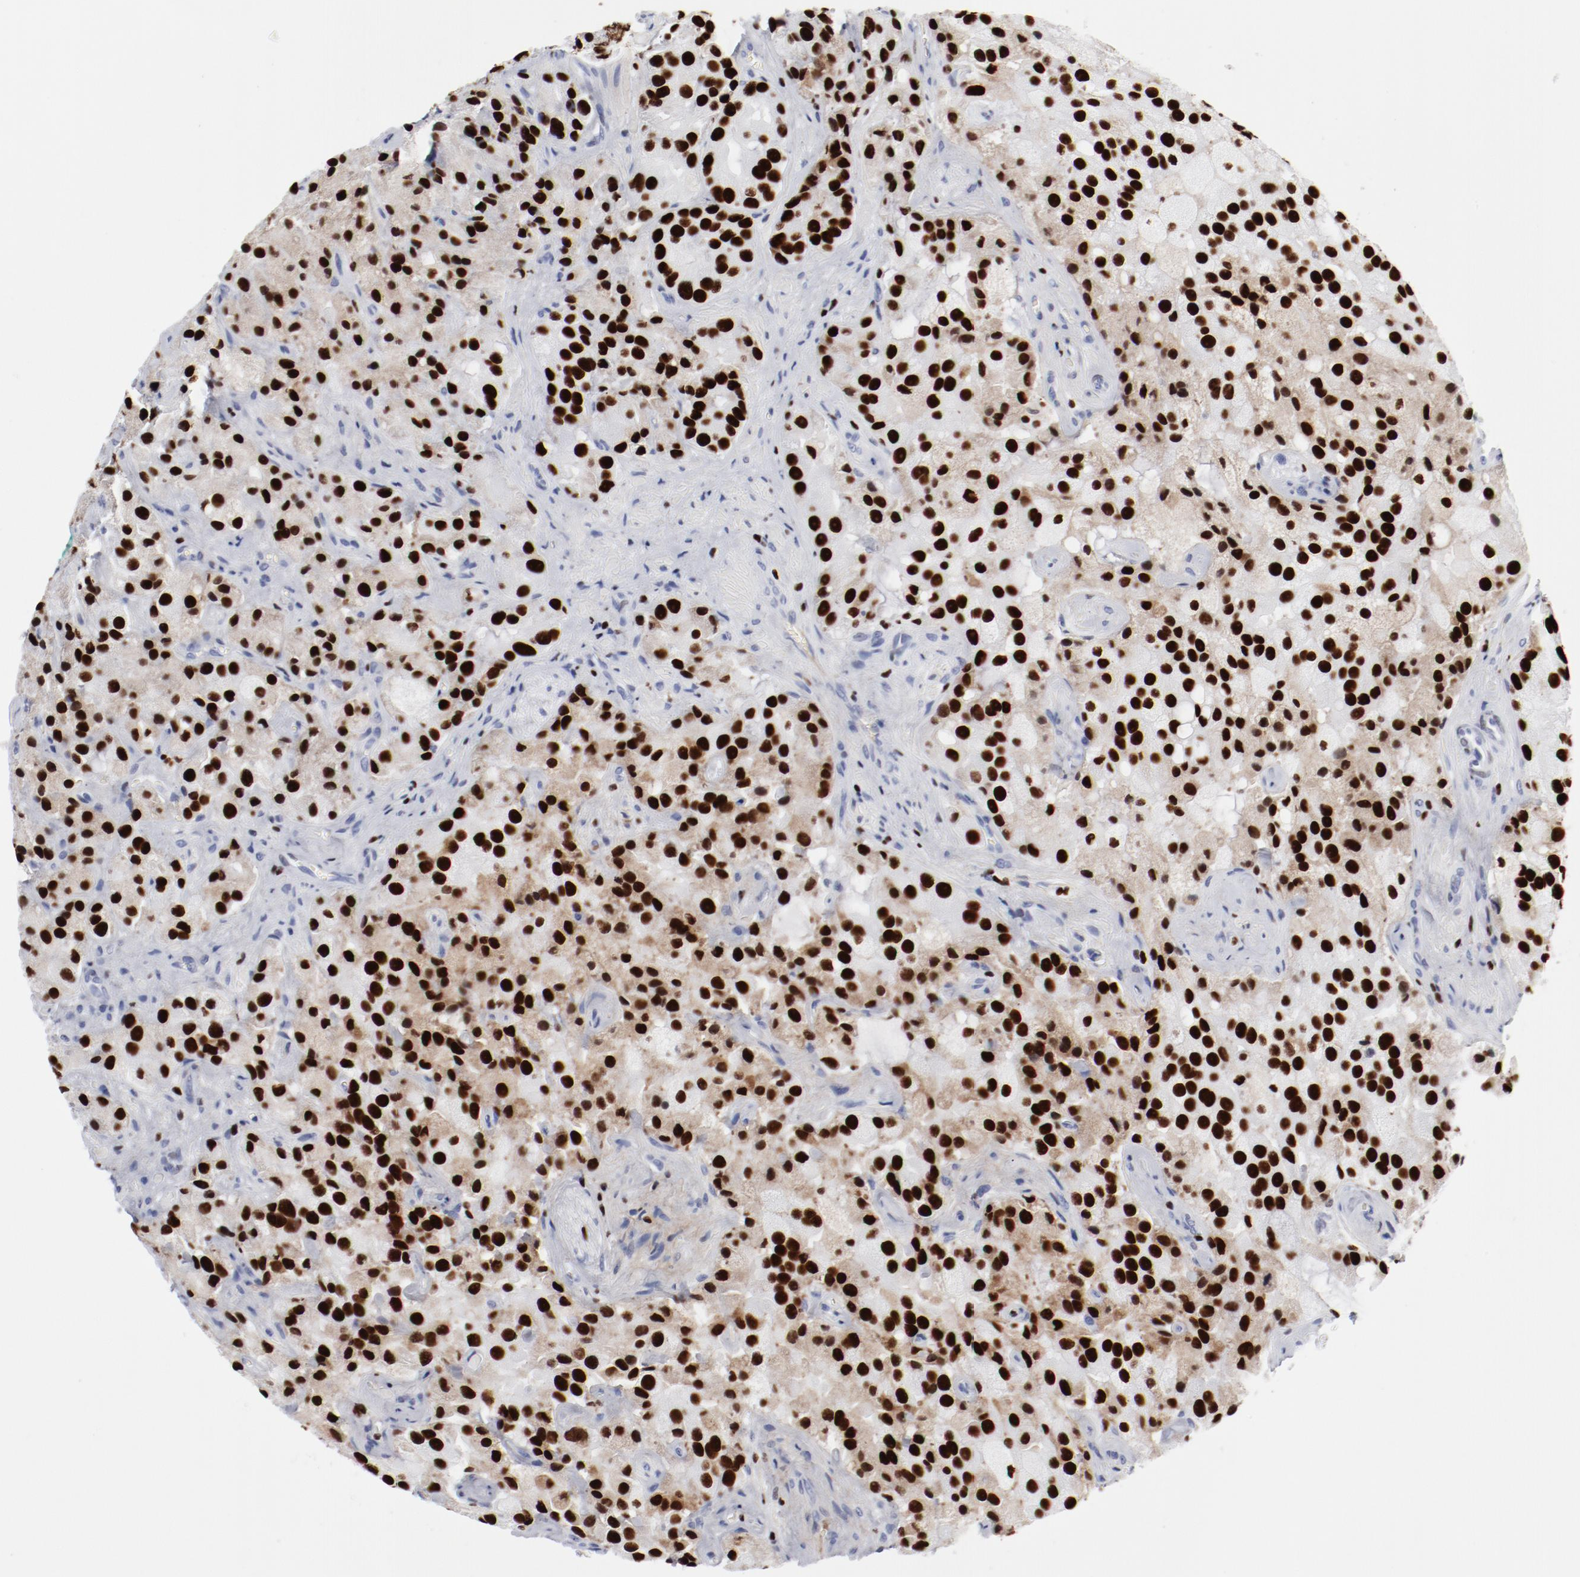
{"staining": {"intensity": "strong", "quantity": ">75%", "location": "cytoplasmic/membranous,nuclear"}, "tissue": "prostate cancer", "cell_type": "Tumor cells", "image_type": "cancer", "snomed": [{"axis": "morphology", "description": "Adenocarcinoma, High grade"}, {"axis": "topography", "description": "Prostate"}], "caption": "DAB immunohistochemical staining of adenocarcinoma (high-grade) (prostate) displays strong cytoplasmic/membranous and nuclear protein positivity in approximately >75% of tumor cells. (DAB IHC, brown staining for protein, blue staining for nuclei).", "gene": "SMARCC2", "patient": {"sex": "male", "age": 70}}